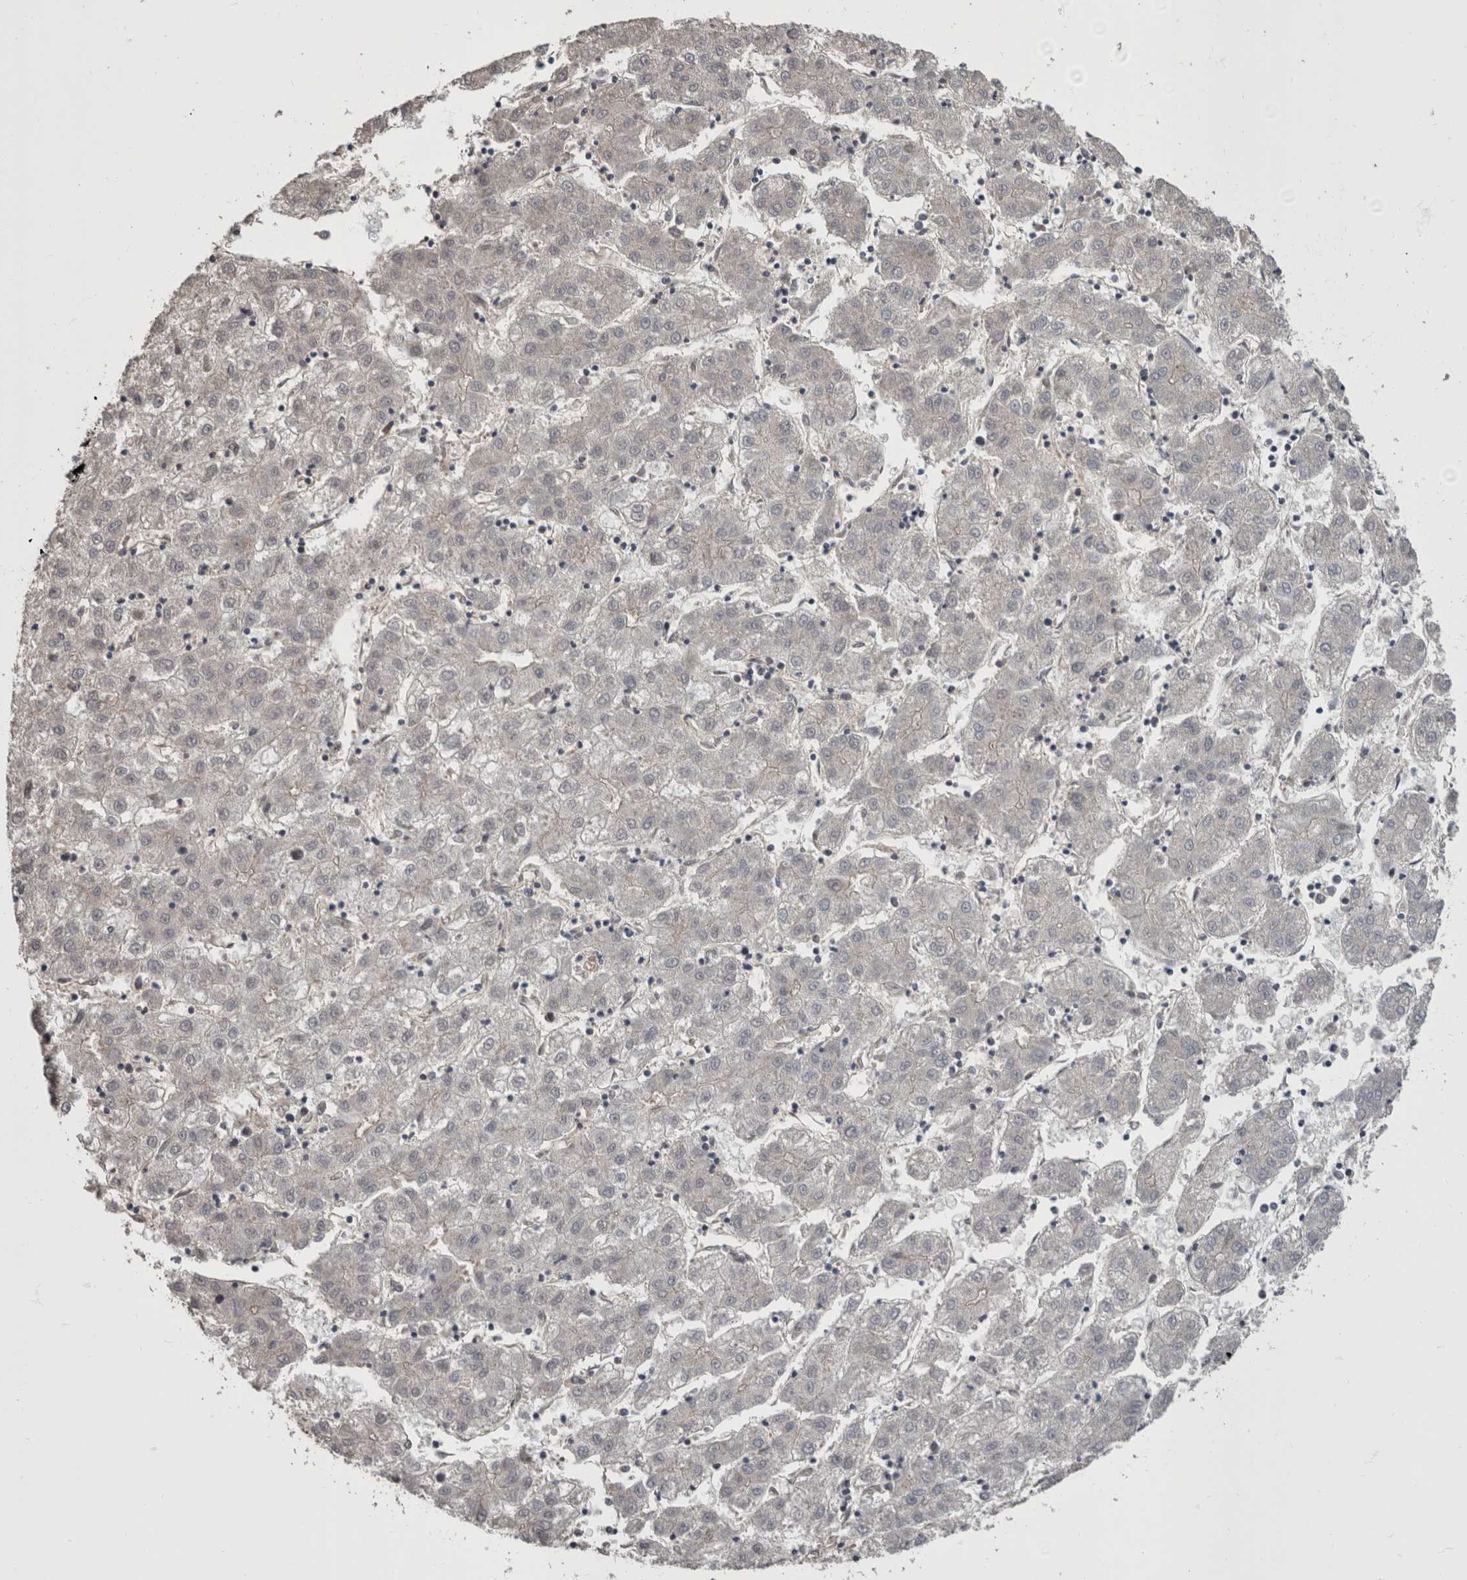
{"staining": {"intensity": "negative", "quantity": "none", "location": "none"}, "tissue": "liver cancer", "cell_type": "Tumor cells", "image_type": "cancer", "snomed": [{"axis": "morphology", "description": "Carcinoma, Hepatocellular, NOS"}, {"axis": "topography", "description": "Liver"}], "caption": "IHC histopathology image of human liver cancer stained for a protein (brown), which demonstrates no staining in tumor cells. The staining is performed using DAB brown chromogen with nuclei counter-stained in using hematoxylin.", "gene": "AKT3", "patient": {"sex": "male", "age": 72}}